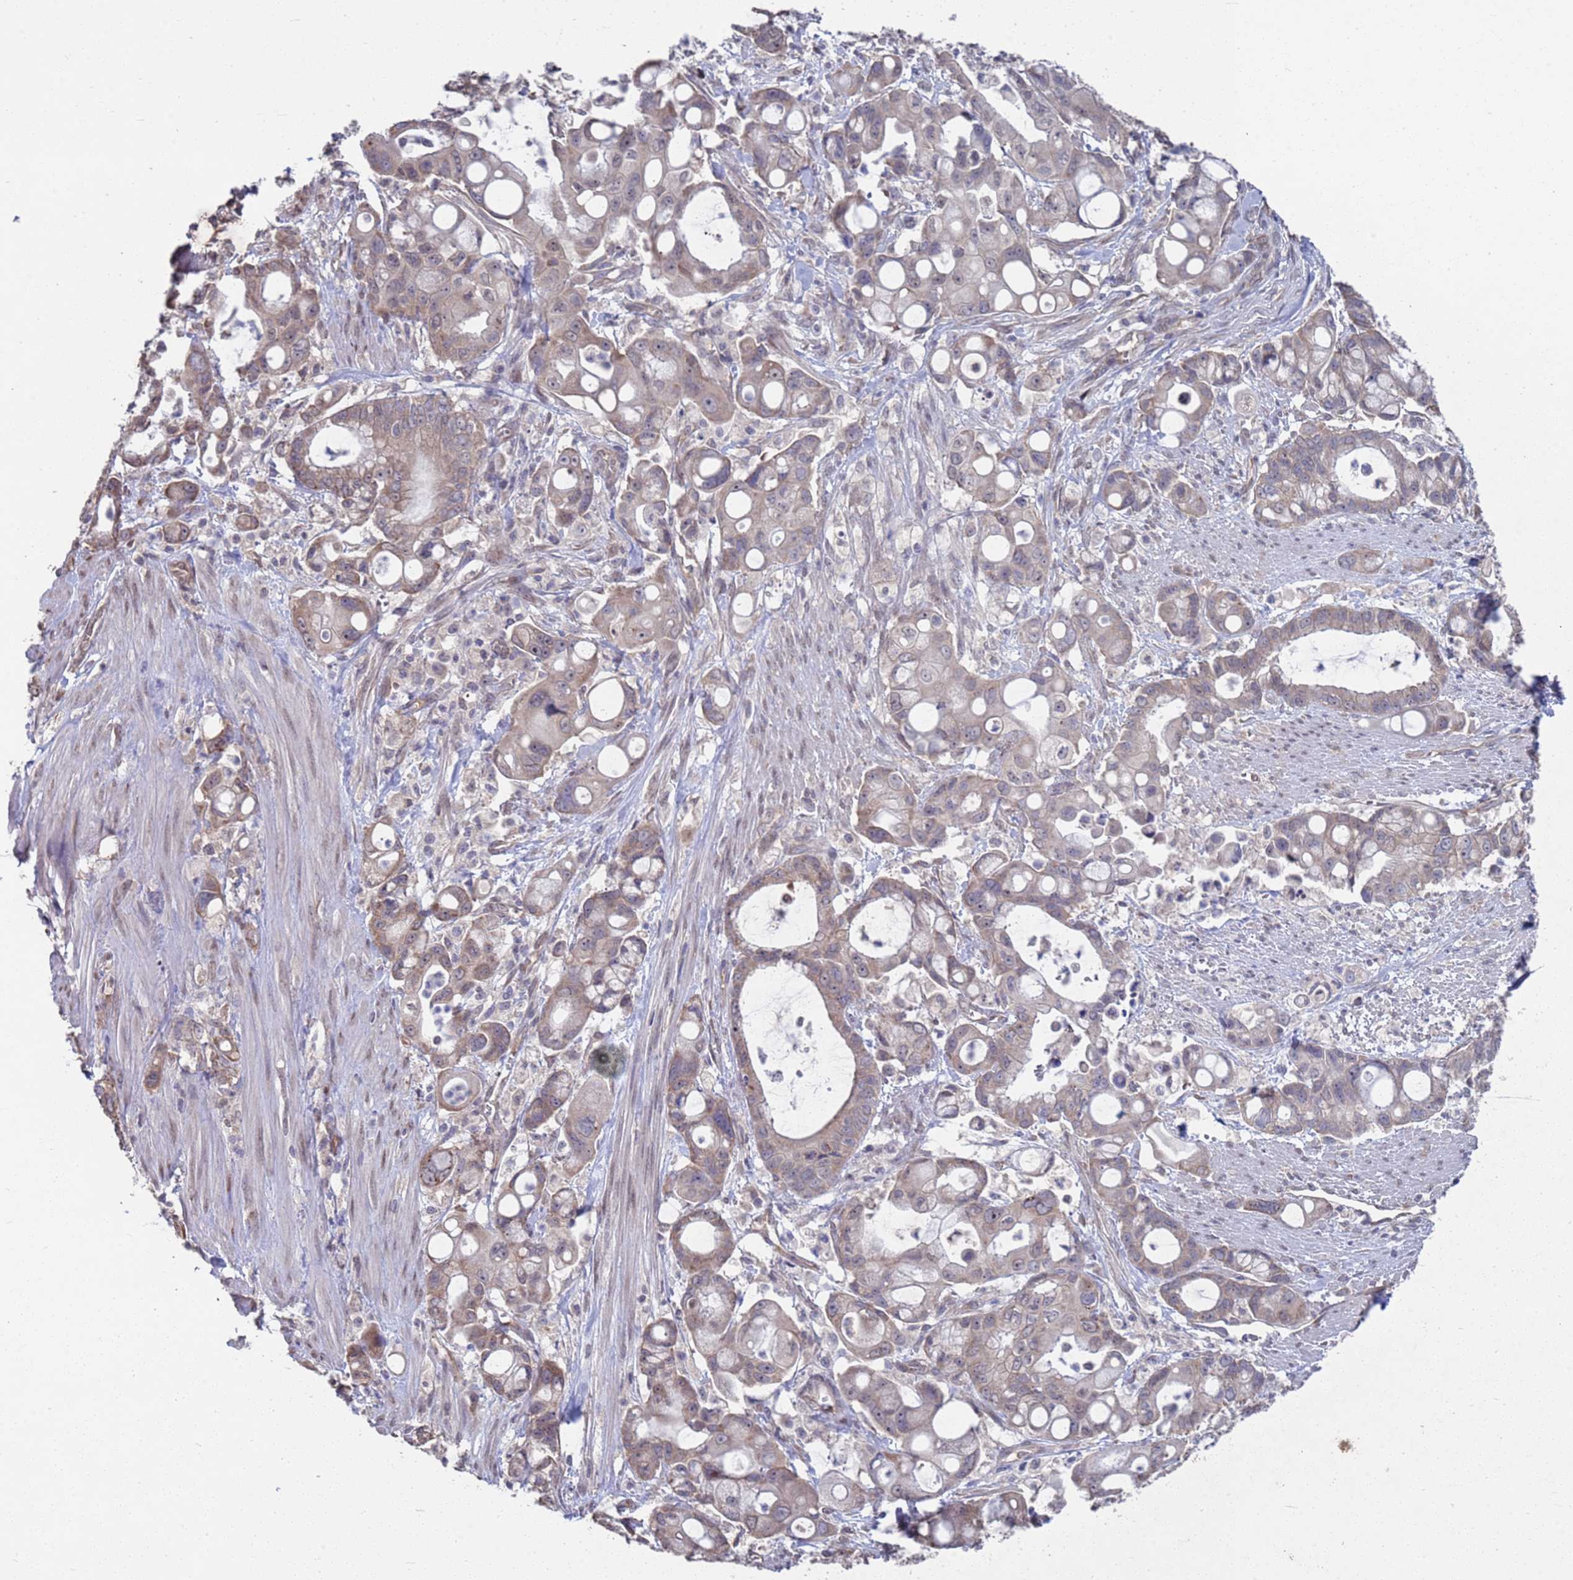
{"staining": {"intensity": "weak", "quantity": "25%-75%", "location": "cytoplasmic/membranous"}, "tissue": "pancreatic cancer", "cell_type": "Tumor cells", "image_type": "cancer", "snomed": [{"axis": "morphology", "description": "Adenocarcinoma, NOS"}, {"axis": "topography", "description": "Pancreas"}], "caption": "There is low levels of weak cytoplasmic/membranous staining in tumor cells of pancreatic adenocarcinoma, as demonstrated by immunohistochemical staining (brown color).", "gene": "CFAP119", "patient": {"sex": "male", "age": 68}}